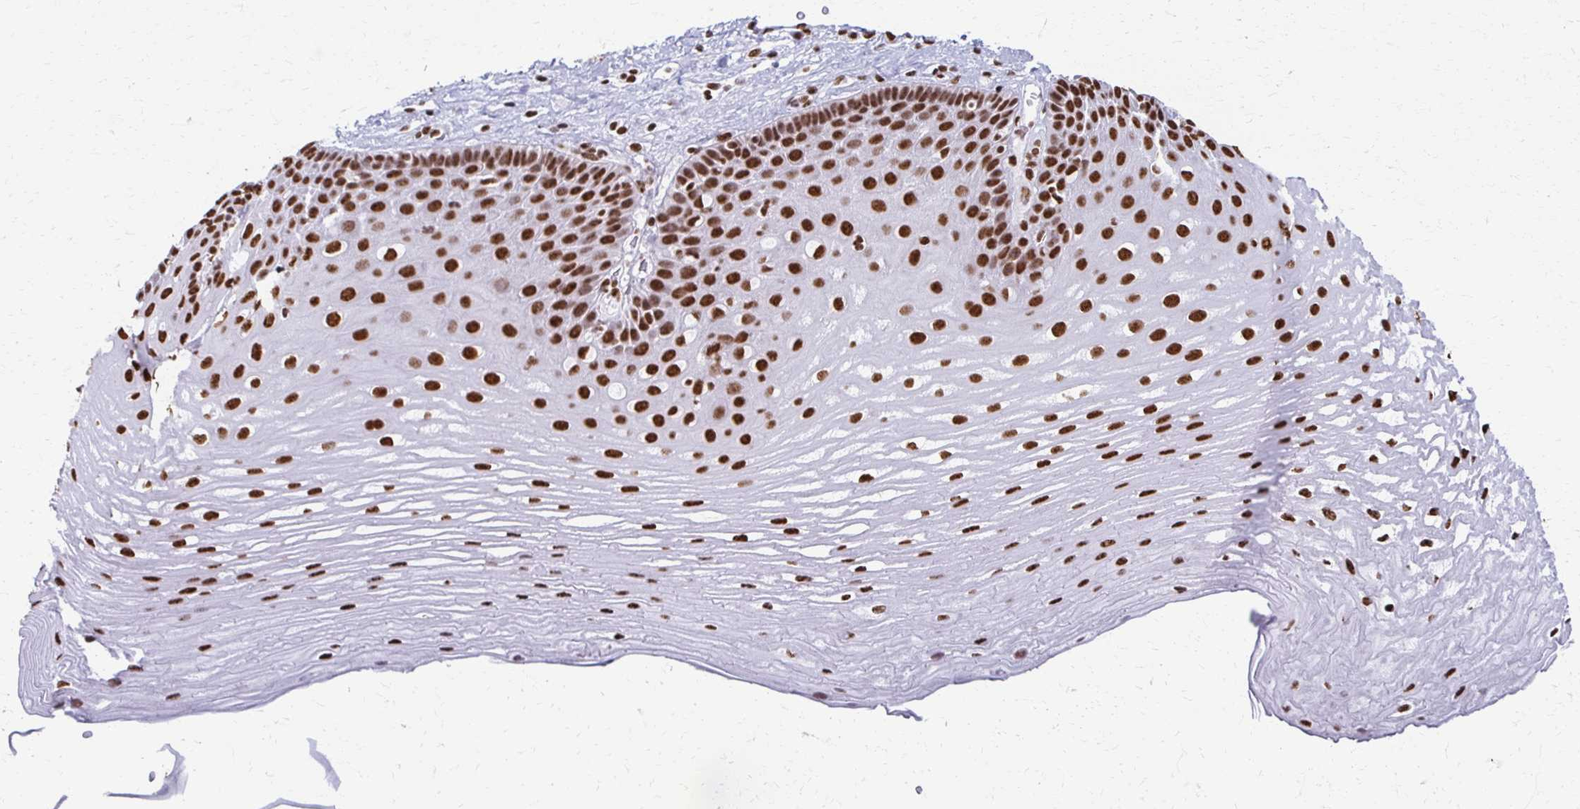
{"staining": {"intensity": "strong", "quantity": ">75%", "location": "nuclear"}, "tissue": "esophagus", "cell_type": "Squamous epithelial cells", "image_type": "normal", "snomed": [{"axis": "morphology", "description": "Normal tissue, NOS"}, {"axis": "topography", "description": "Esophagus"}], "caption": "Immunohistochemical staining of unremarkable esophagus exhibits strong nuclear protein positivity in about >75% of squamous epithelial cells. (DAB IHC, brown staining for protein, blue staining for nuclei).", "gene": "NONO", "patient": {"sex": "male", "age": 62}}